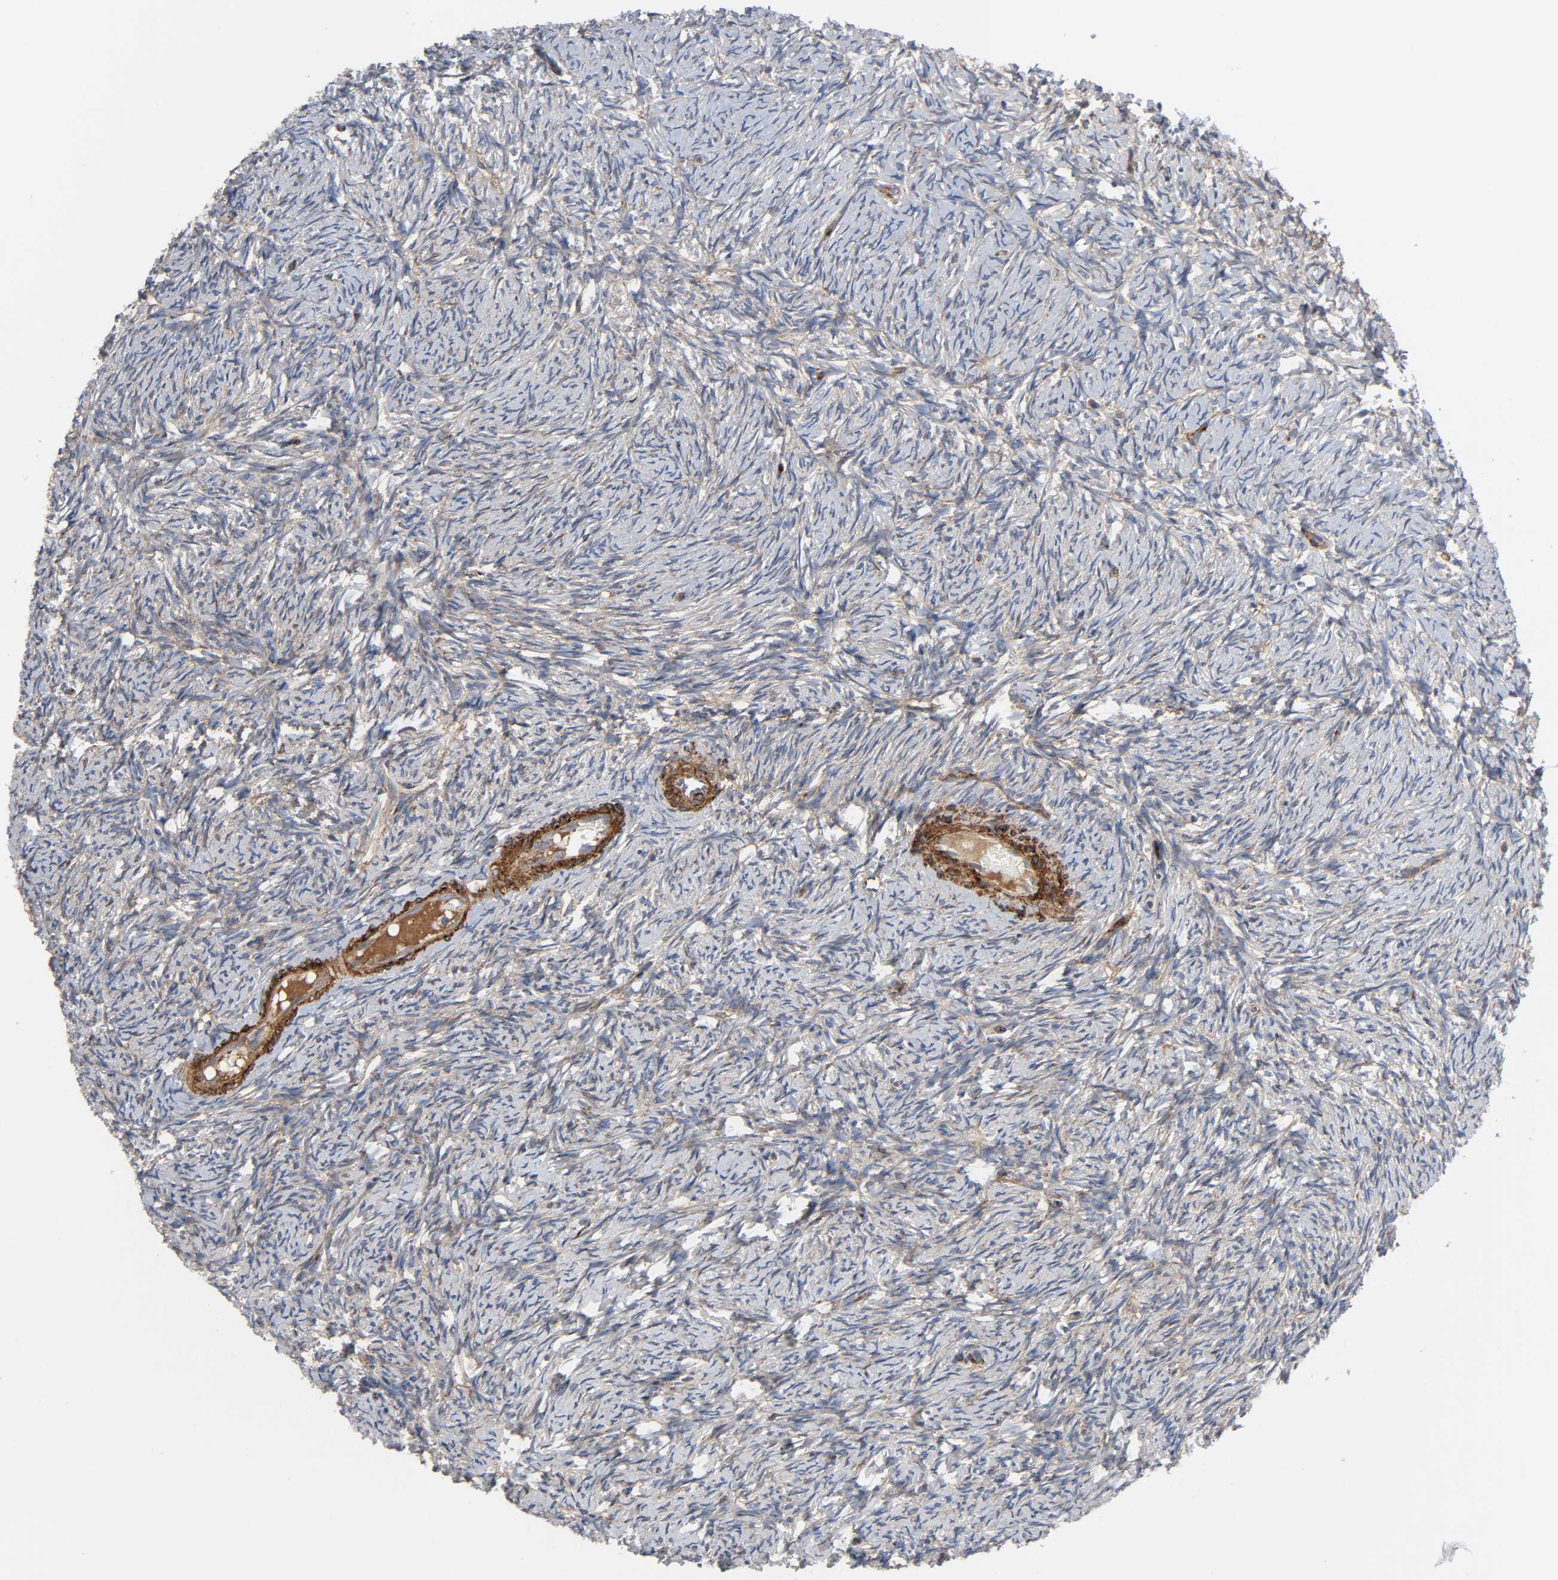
{"staining": {"intensity": "moderate", "quantity": ">75%", "location": "cytoplasmic/membranous"}, "tissue": "ovary", "cell_type": "Follicle cells", "image_type": "normal", "snomed": [{"axis": "morphology", "description": "Normal tissue, NOS"}, {"axis": "topography", "description": "Ovary"}], "caption": "Moderate cytoplasmic/membranous protein expression is seen in about >75% of follicle cells in ovary.", "gene": "ARHGAP1", "patient": {"sex": "female", "age": 60}}